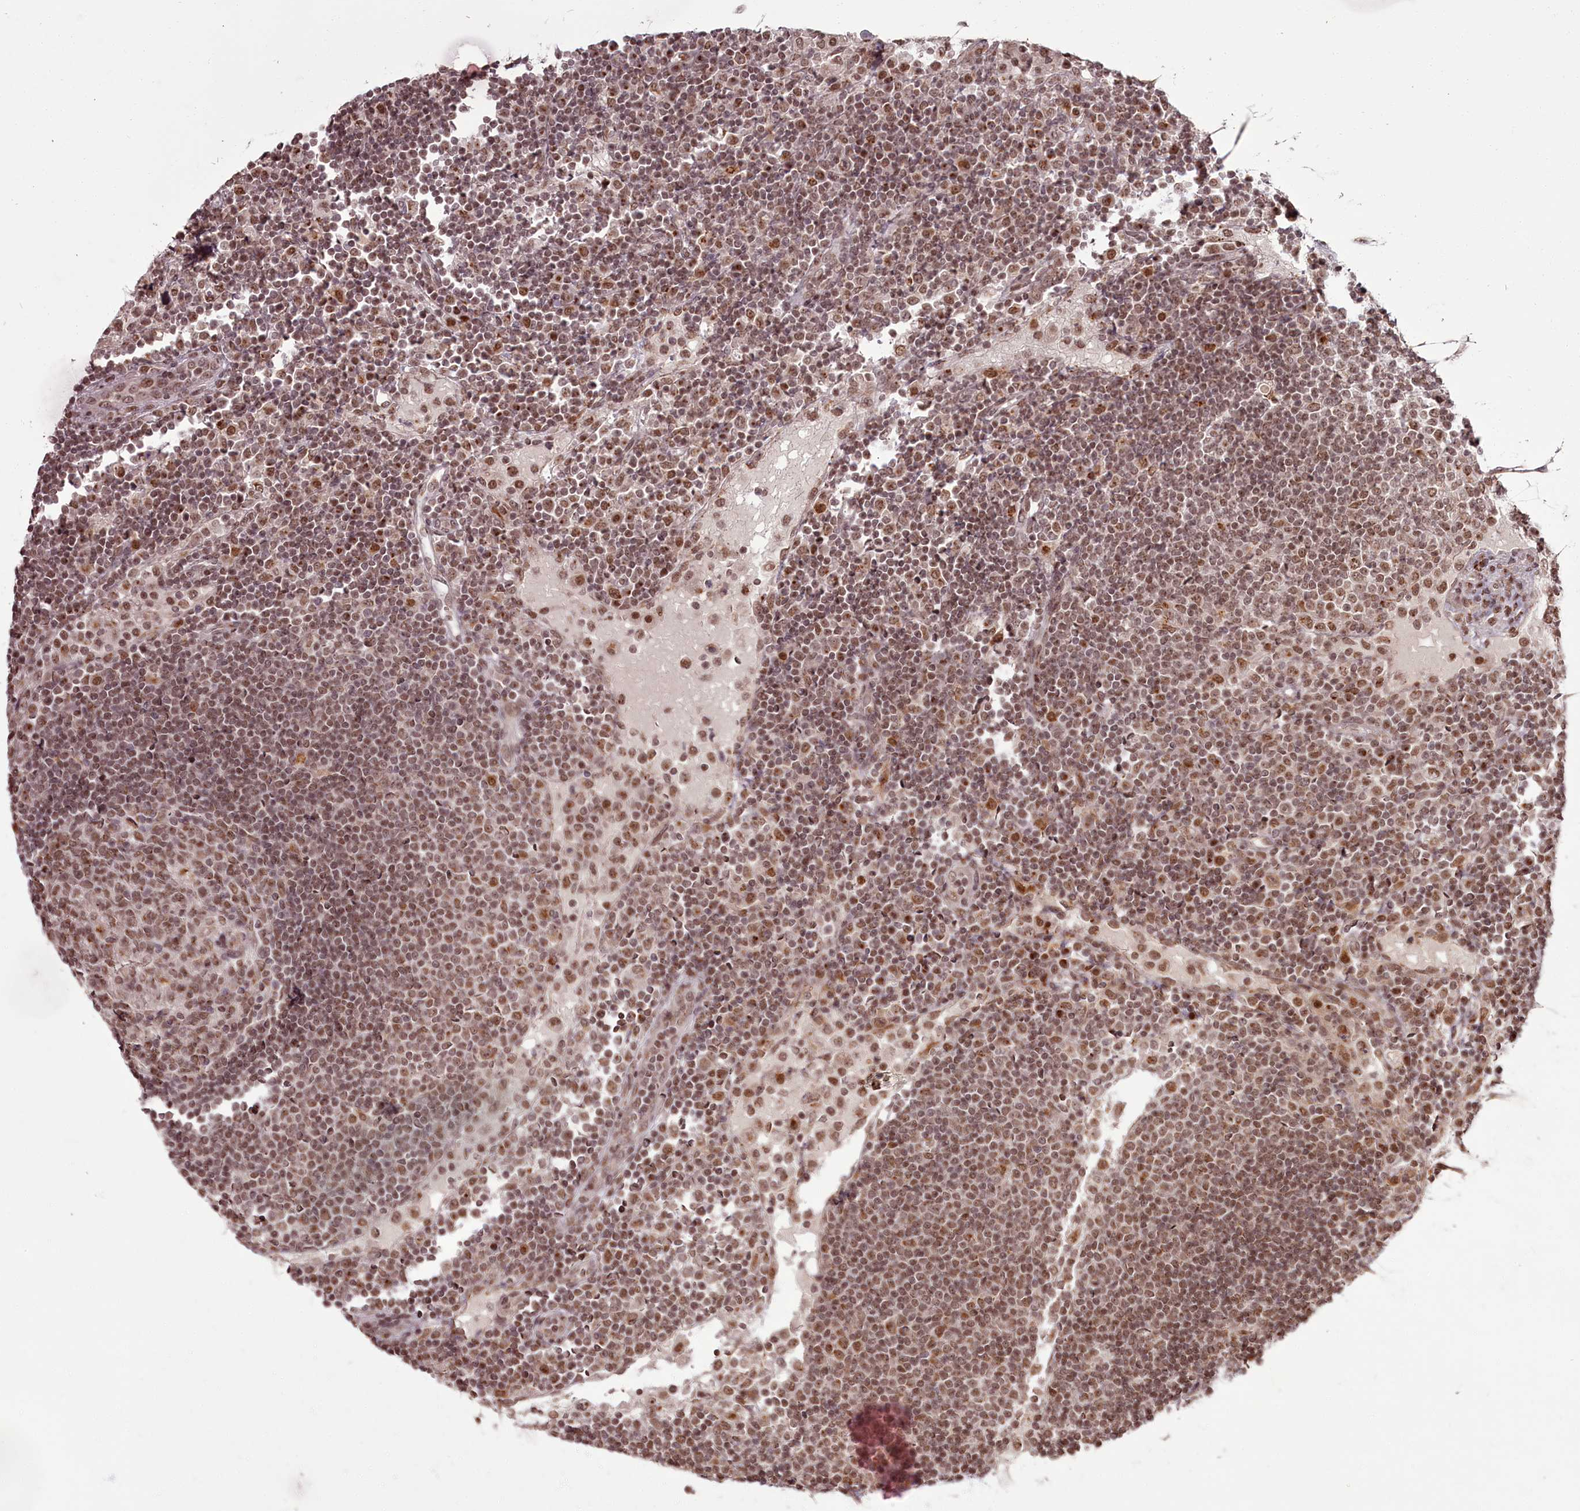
{"staining": {"intensity": "moderate", "quantity": ">75%", "location": "nuclear"}, "tissue": "lymph node", "cell_type": "Germinal center cells", "image_type": "normal", "snomed": [{"axis": "morphology", "description": "Normal tissue, NOS"}, {"axis": "topography", "description": "Lymph node"}], "caption": "This micrograph demonstrates immunohistochemistry (IHC) staining of normal human lymph node, with medium moderate nuclear positivity in about >75% of germinal center cells.", "gene": "CEP83", "patient": {"sex": "female", "age": 53}}